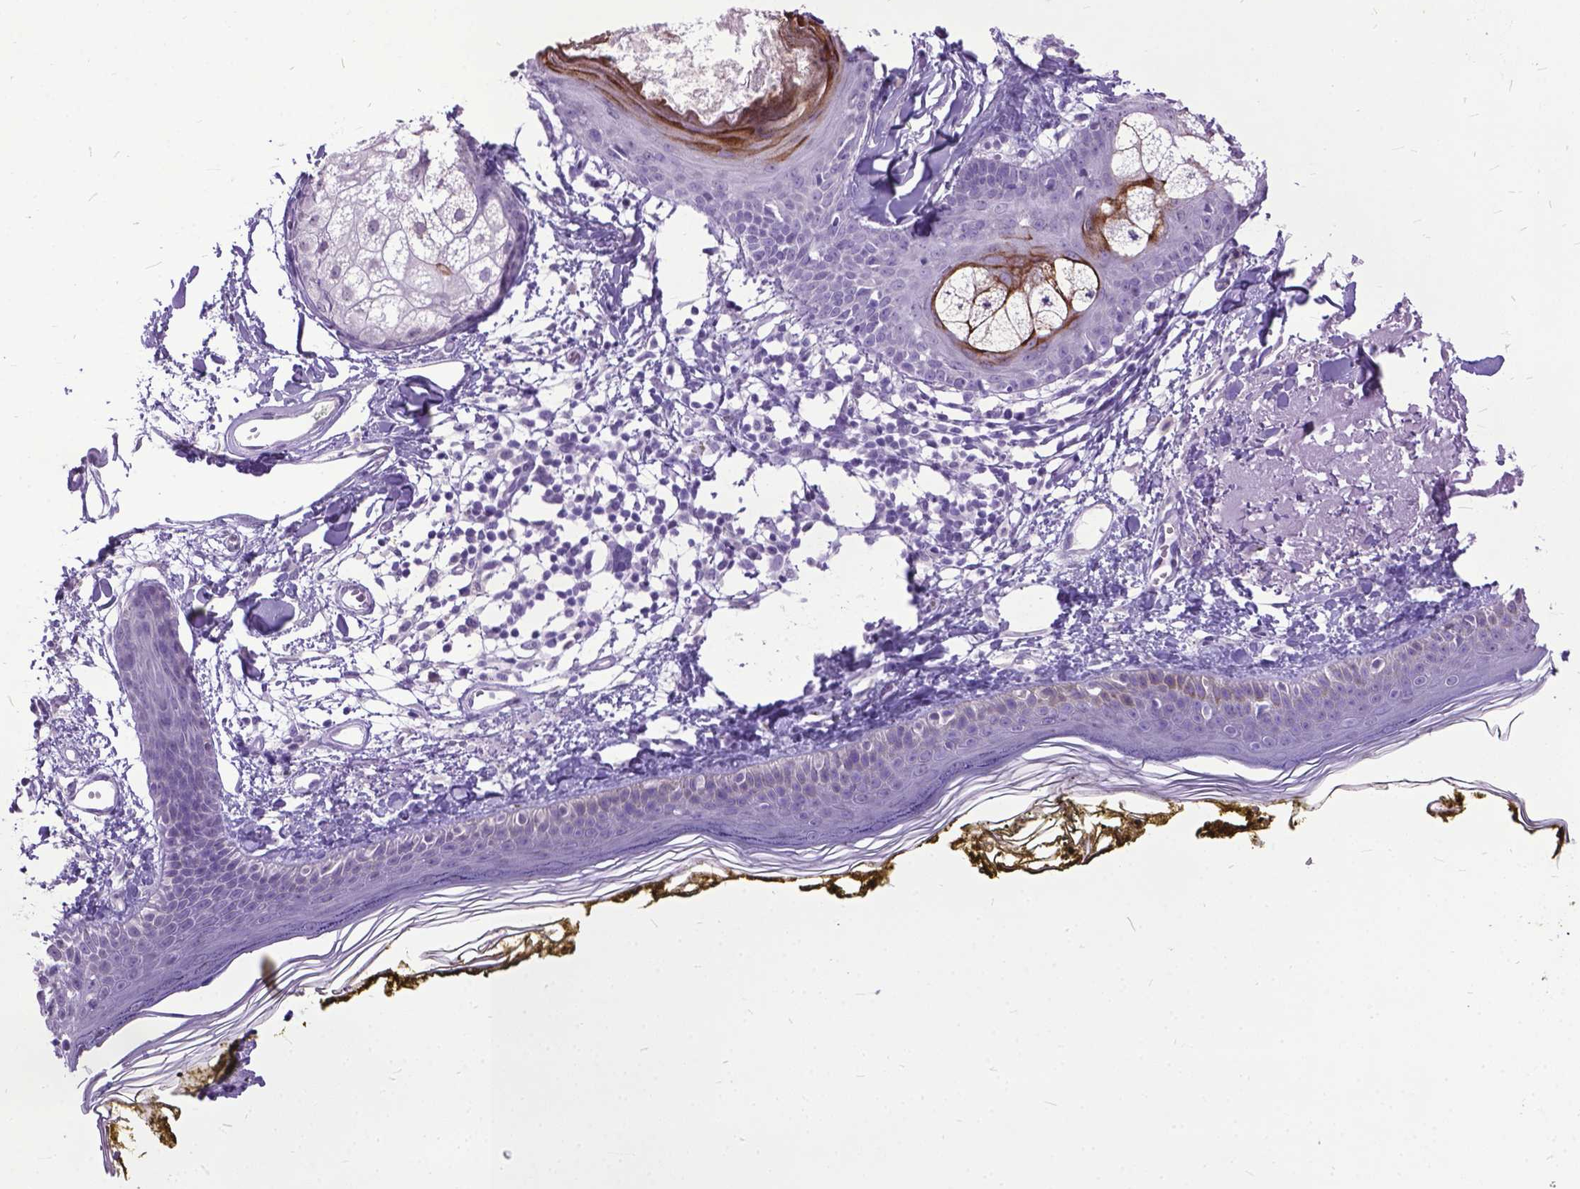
{"staining": {"intensity": "negative", "quantity": "none", "location": "none"}, "tissue": "skin", "cell_type": "Fibroblasts", "image_type": "normal", "snomed": [{"axis": "morphology", "description": "Normal tissue, NOS"}, {"axis": "topography", "description": "Skin"}], "caption": "Skin stained for a protein using immunohistochemistry shows no expression fibroblasts.", "gene": "MARCHF10", "patient": {"sex": "male", "age": 76}}